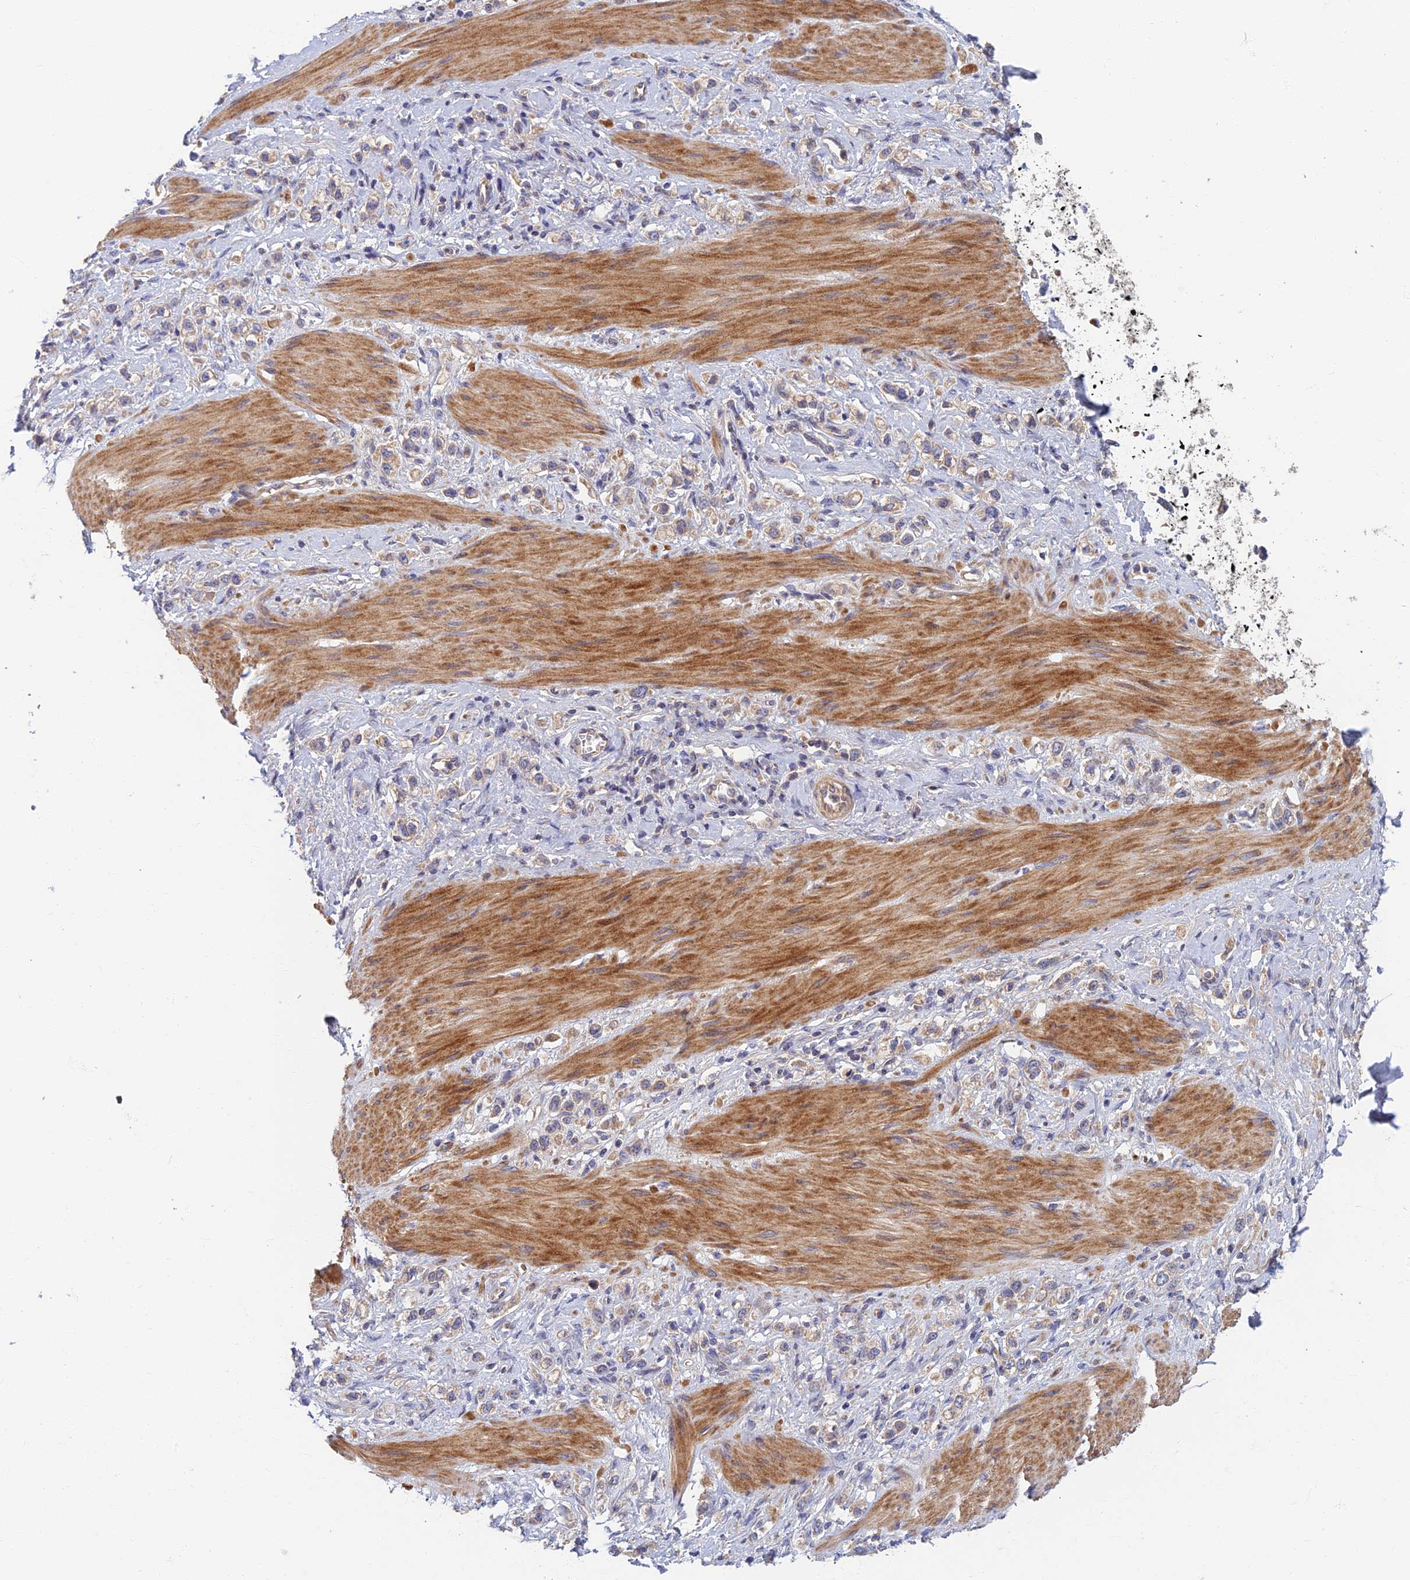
{"staining": {"intensity": "weak", "quantity": "25%-75%", "location": "cytoplasmic/membranous"}, "tissue": "stomach cancer", "cell_type": "Tumor cells", "image_type": "cancer", "snomed": [{"axis": "morphology", "description": "Adenocarcinoma, NOS"}, {"axis": "topography", "description": "Stomach"}], "caption": "Brown immunohistochemical staining in adenocarcinoma (stomach) demonstrates weak cytoplasmic/membranous expression in about 25%-75% of tumor cells. (Brightfield microscopy of DAB IHC at high magnification).", "gene": "SOGA1", "patient": {"sex": "female", "age": 65}}